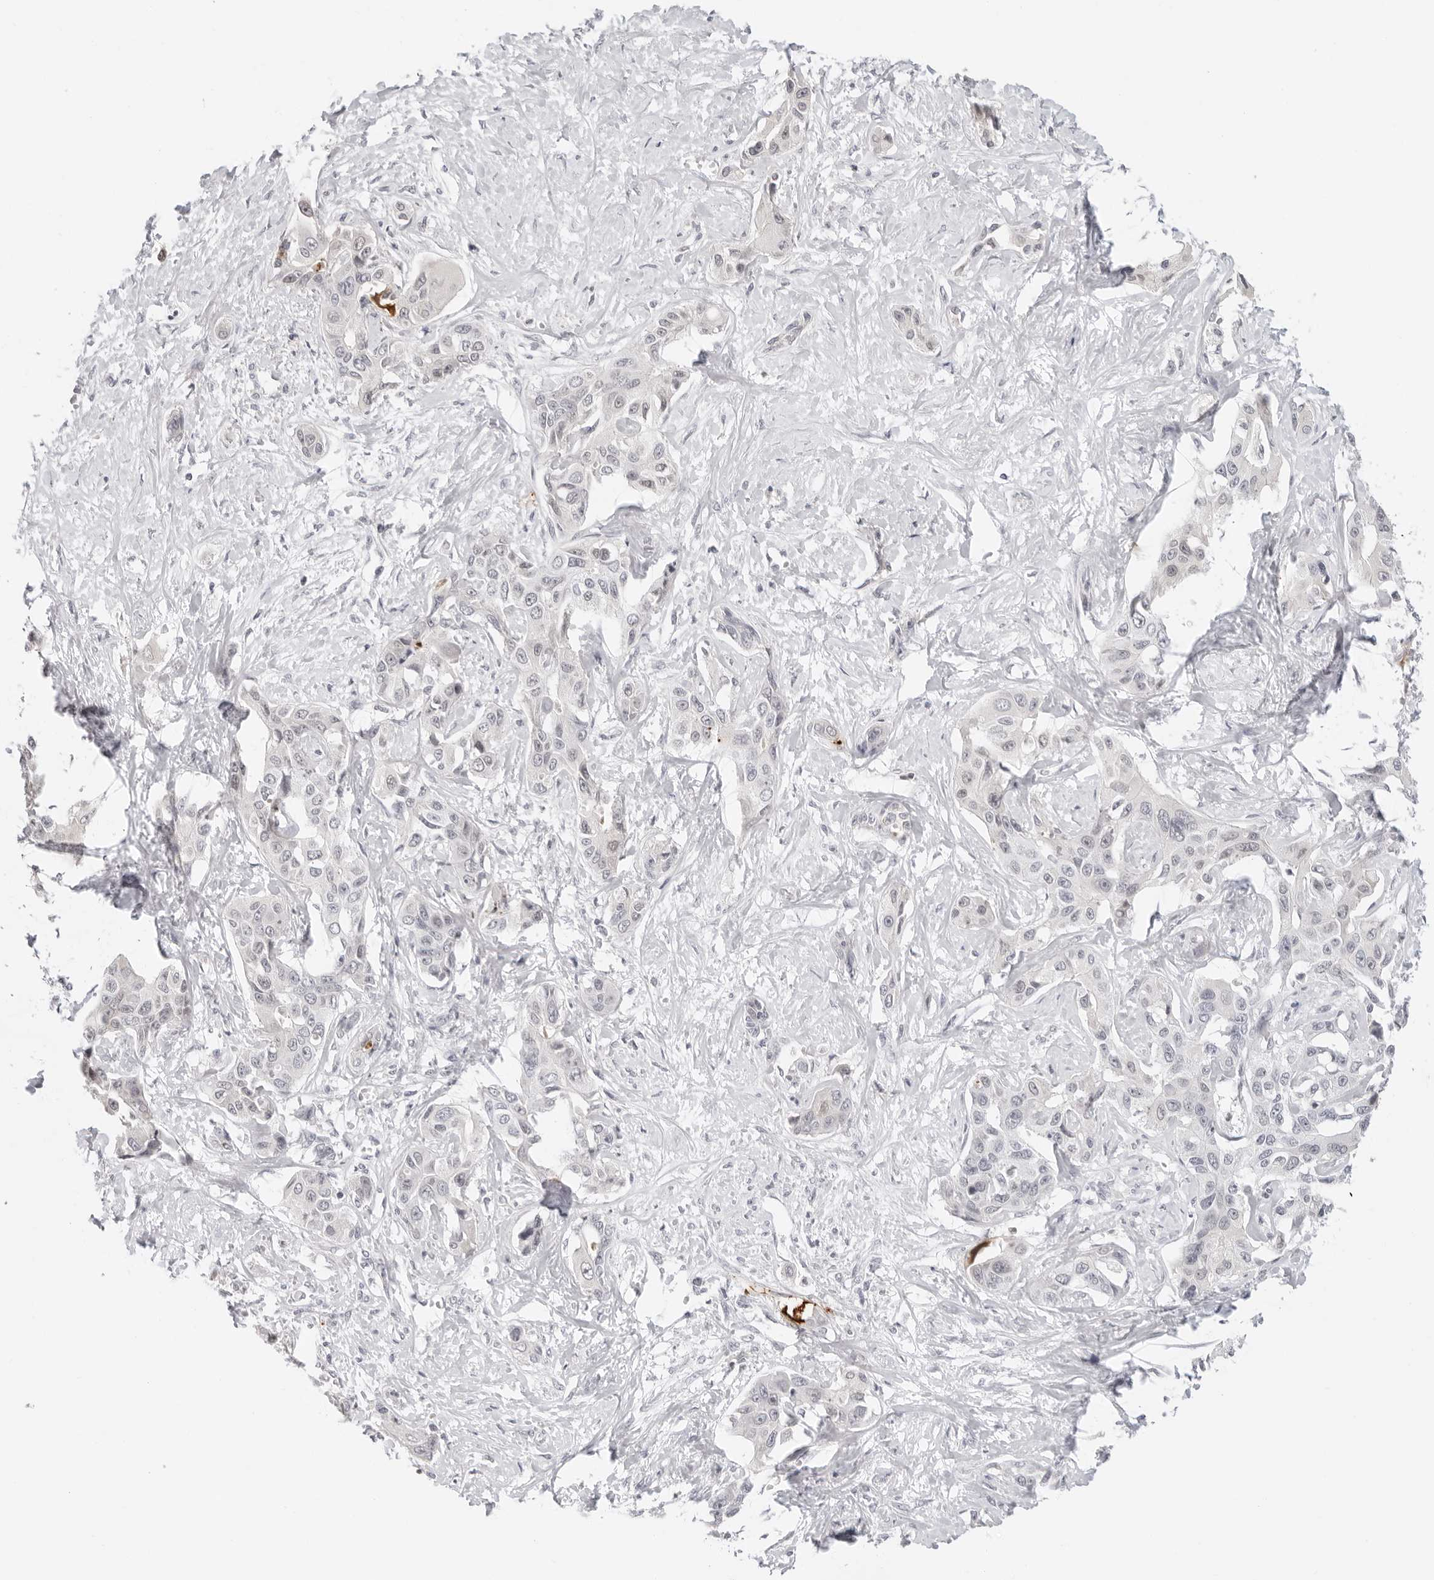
{"staining": {"intensity": "negative", "quantity": "none", "location": "none"}, "tissue": "liver cancer", "cell_type": "Tumor cells", "image_type": "cancer", "snomed": [{"axis": "morphology", "description": "Cholangiocarcinoma"}, {"axis": "topography", "description": "Liver"}], "caption": "Liver cancer was stained to show a protein in brown. There is no significant positivity in tumor cells.", "gene": "MSH6", "patient": {"sex": "male", "age": 59}}